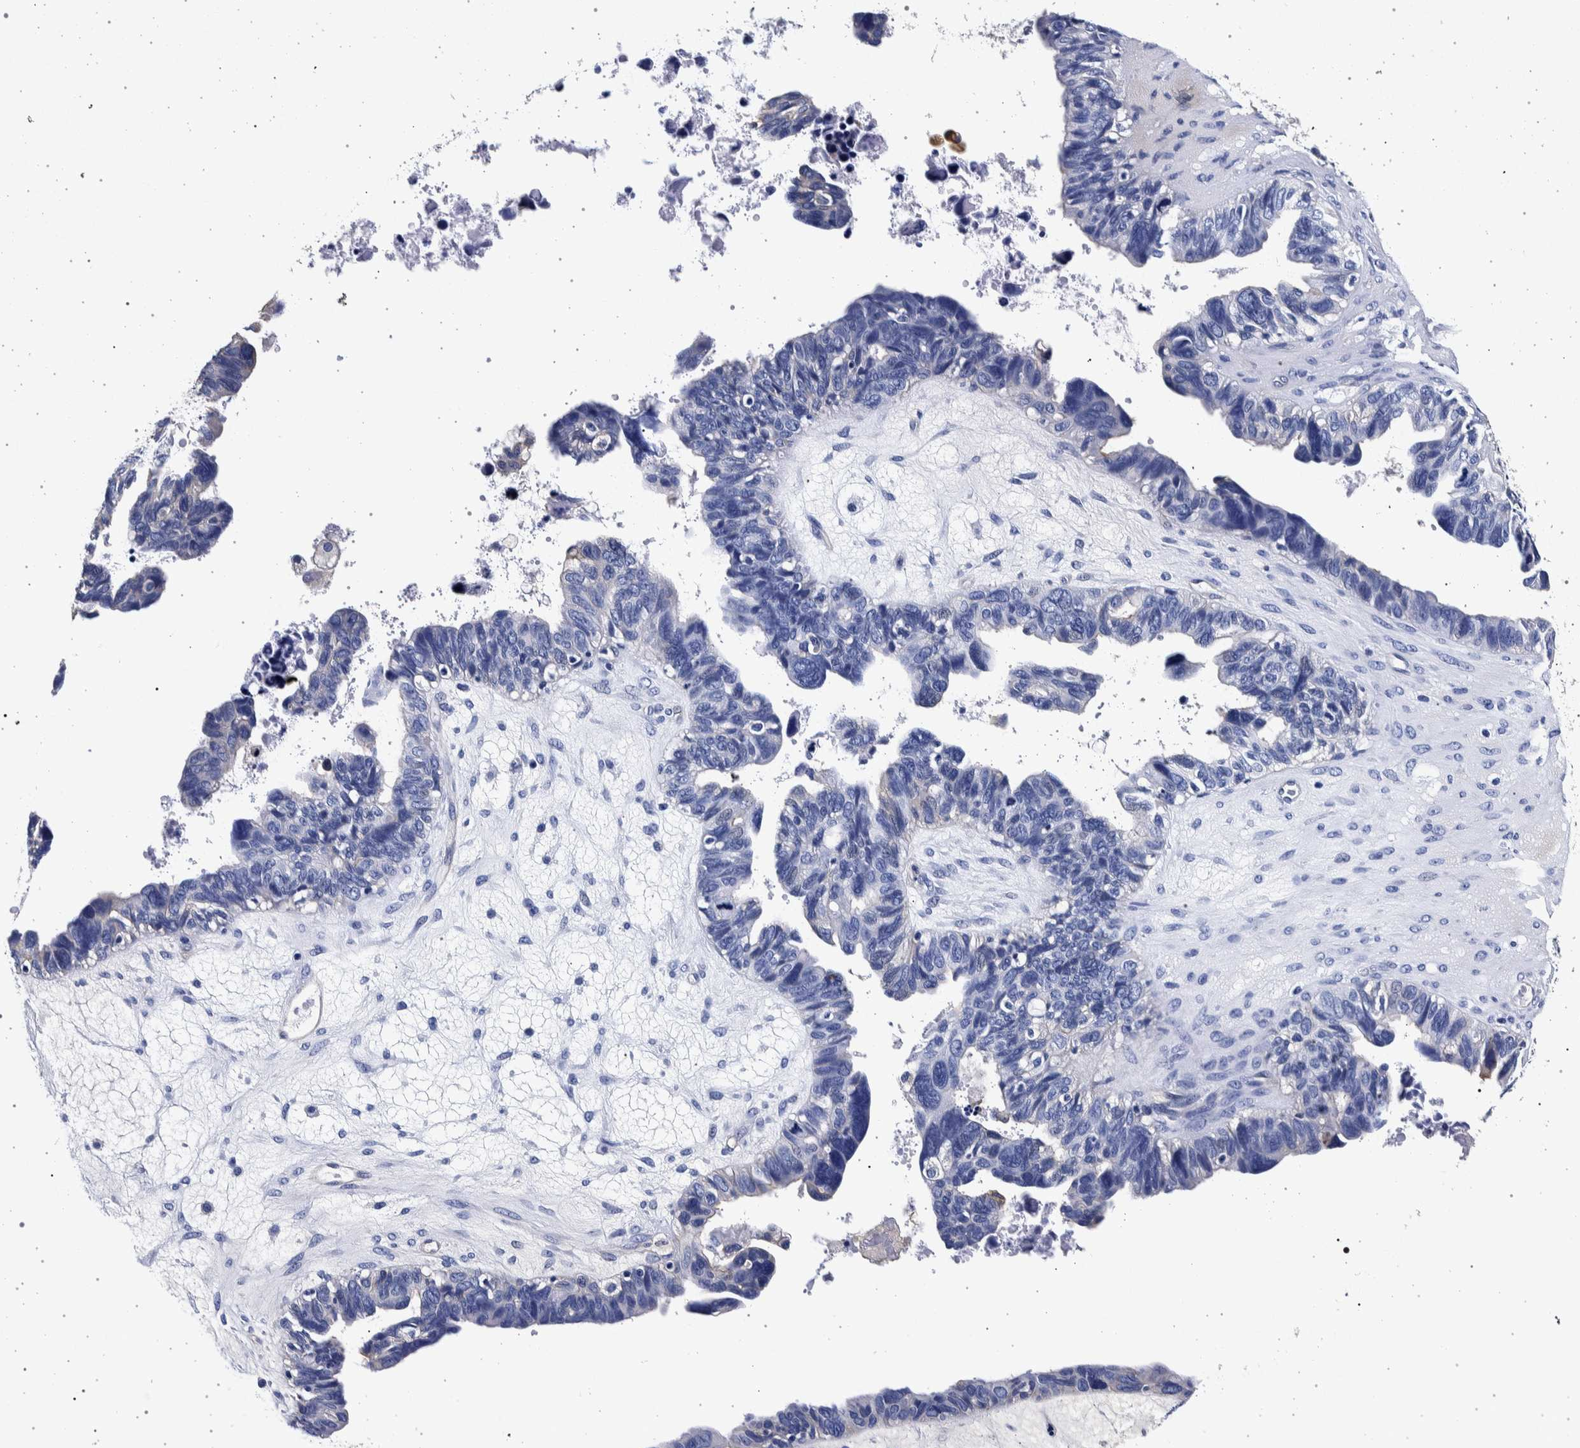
{"staining": {"intensity": "negative", "quantity": "none", "location": "none"}, "tissue": "ovarian cancer", "cell_type": "Tumor cells", "image_type": "cancer", "snomed": [{"axis": "morphology", "description": "Cystadenocarcinoma, serous, NOS"}, {"axis": "topography", "description": "Ovary"}], "caption": "DAB immunohistochemical staining of human ovarian cancer exhibits no significant staining in tumor cells. Nuclei are stained in blue.", "gene": "NIBAN2", "patient": {"sex": "female", "age": 79}}